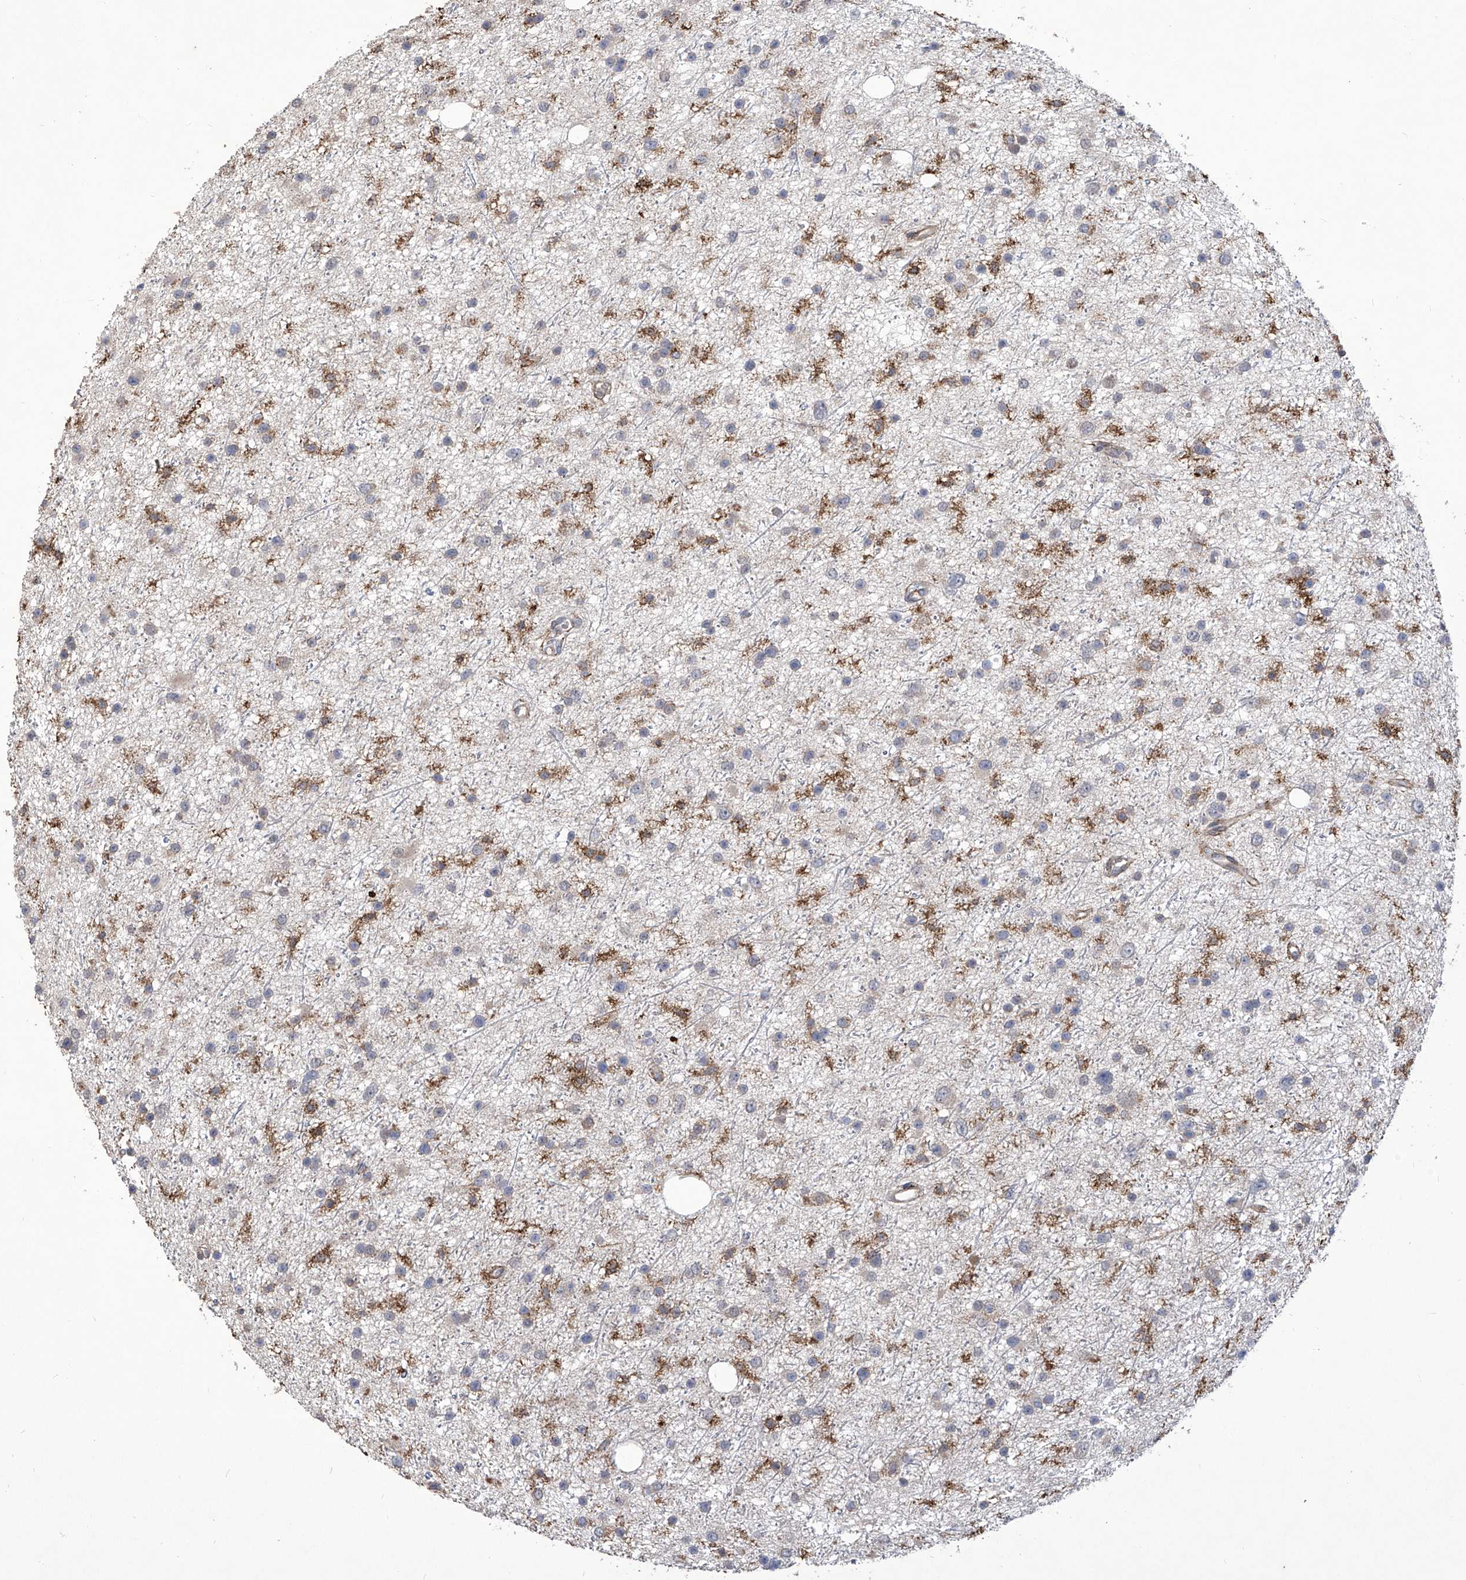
{"staining": {"intensity": "negative", "quantity": "none", "location": "none"}, "tissue": "glioma", "cell_type": "Tumor cells", "image_type": "cancer", "snomed": [{"axis": "morphology", "description": "Glioma, malignant, Low grade"}, {"axis": "topography", "description": "Cerebral cortex"}], "caption": "The image reveals no significant positivity in tumor cells of low-grade glioma (malignant).", "gene": "TXNIP", "patient": {"sex": "female", "age": 39}}